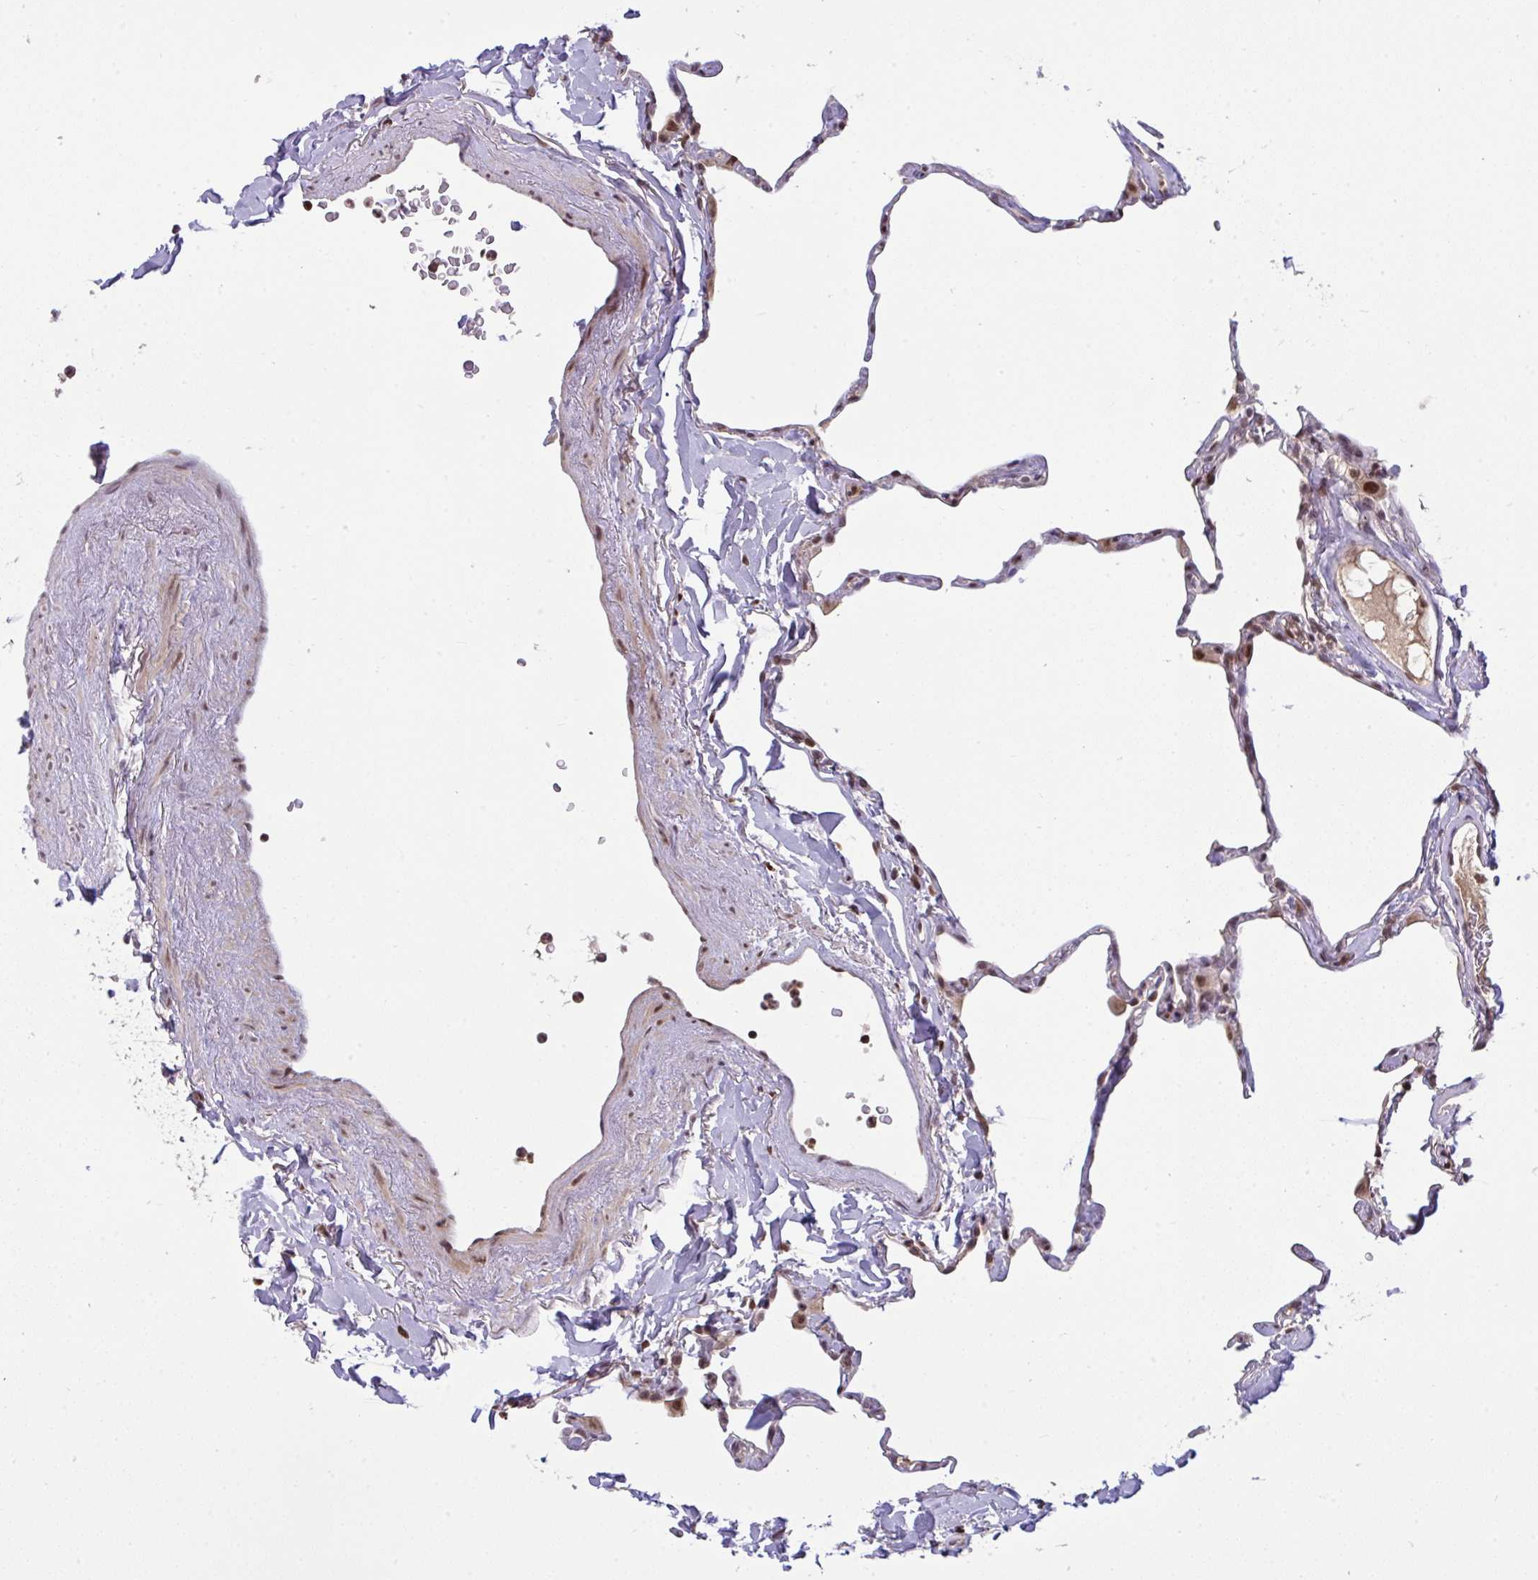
{"staining": {"intensity": "moderate", "quantity": "25%-75%", "location": "nuclear"}, "tissue": "lung", "cell_type": "Alveolar cells", "image_type": "normal", "snomed": [{"axis": "morphology", "description": "Normal tissue, NOS"}, {"axis": "topography", "description": "Lung"}], "caption": "DAB (3,3'-diaminobenzidine) immunohistochemical staining of unremarkable lung shows moderate nuclear protein staining in approximately 25%-75% of alveolar cells. The protein of interest is shown in brown color, while the nuclei are stained blue.", "gene": "KLF2", "patient": {"sex": "male", "age": 65}}